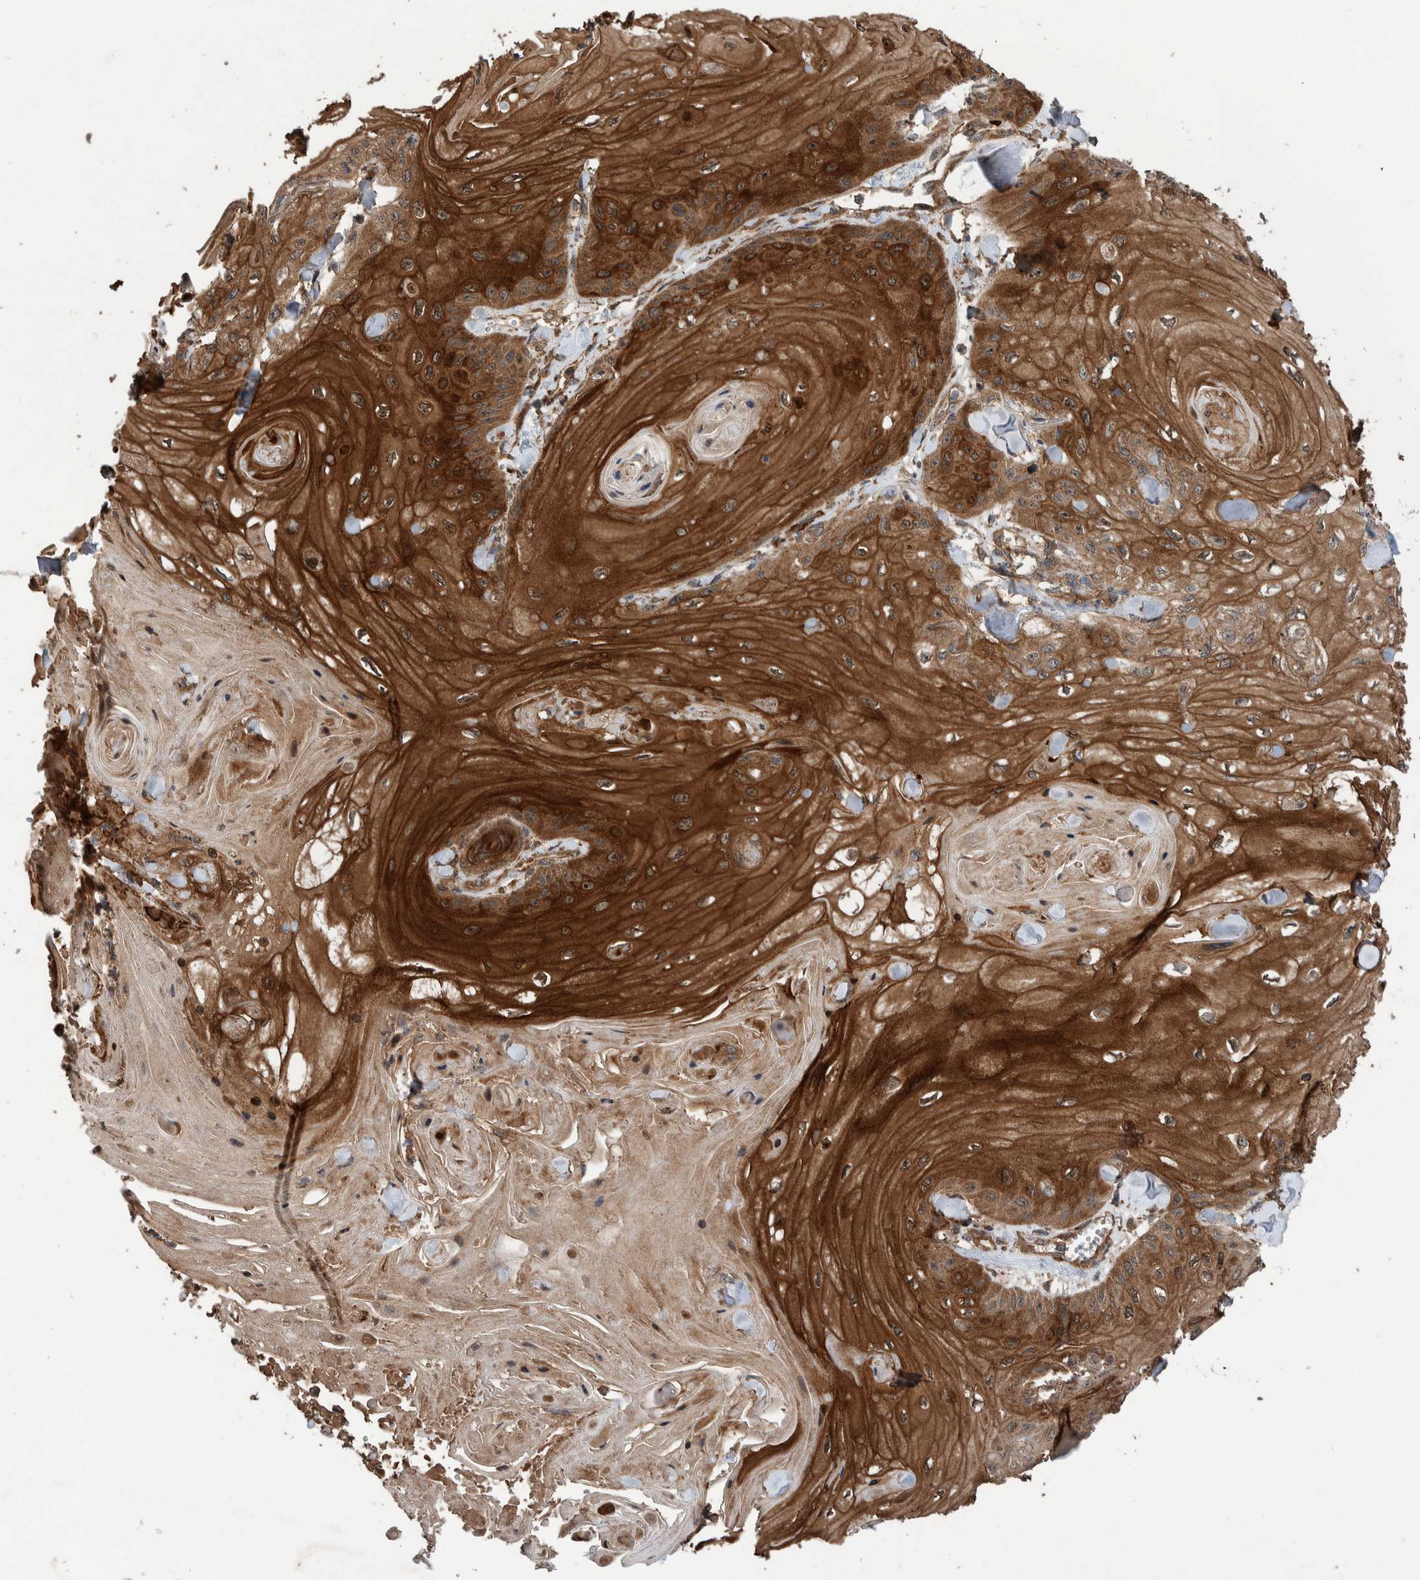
{"staining": {"intensity": "strong", "quantity": ">75%", "location": "cytoplasmic/membranous"}, "tissue": "skin cancer", "cell_type": "Tumor cells", "image_type": "cancer", "snomed": [{"axis": "morphology", "description": "Squamous cell carcinoma, NOS"}, {"axis": "topography", "description": "Skin"}], "caption": "DAB immunohistochemical staining of human skin cancer (squamous cell carcinoma) reveals strong cytoplasmic/membranous protein expression in about >75% of tumor cells.", "gene": "TRIM16", "patient": {"sex": "male", "age": 74}}